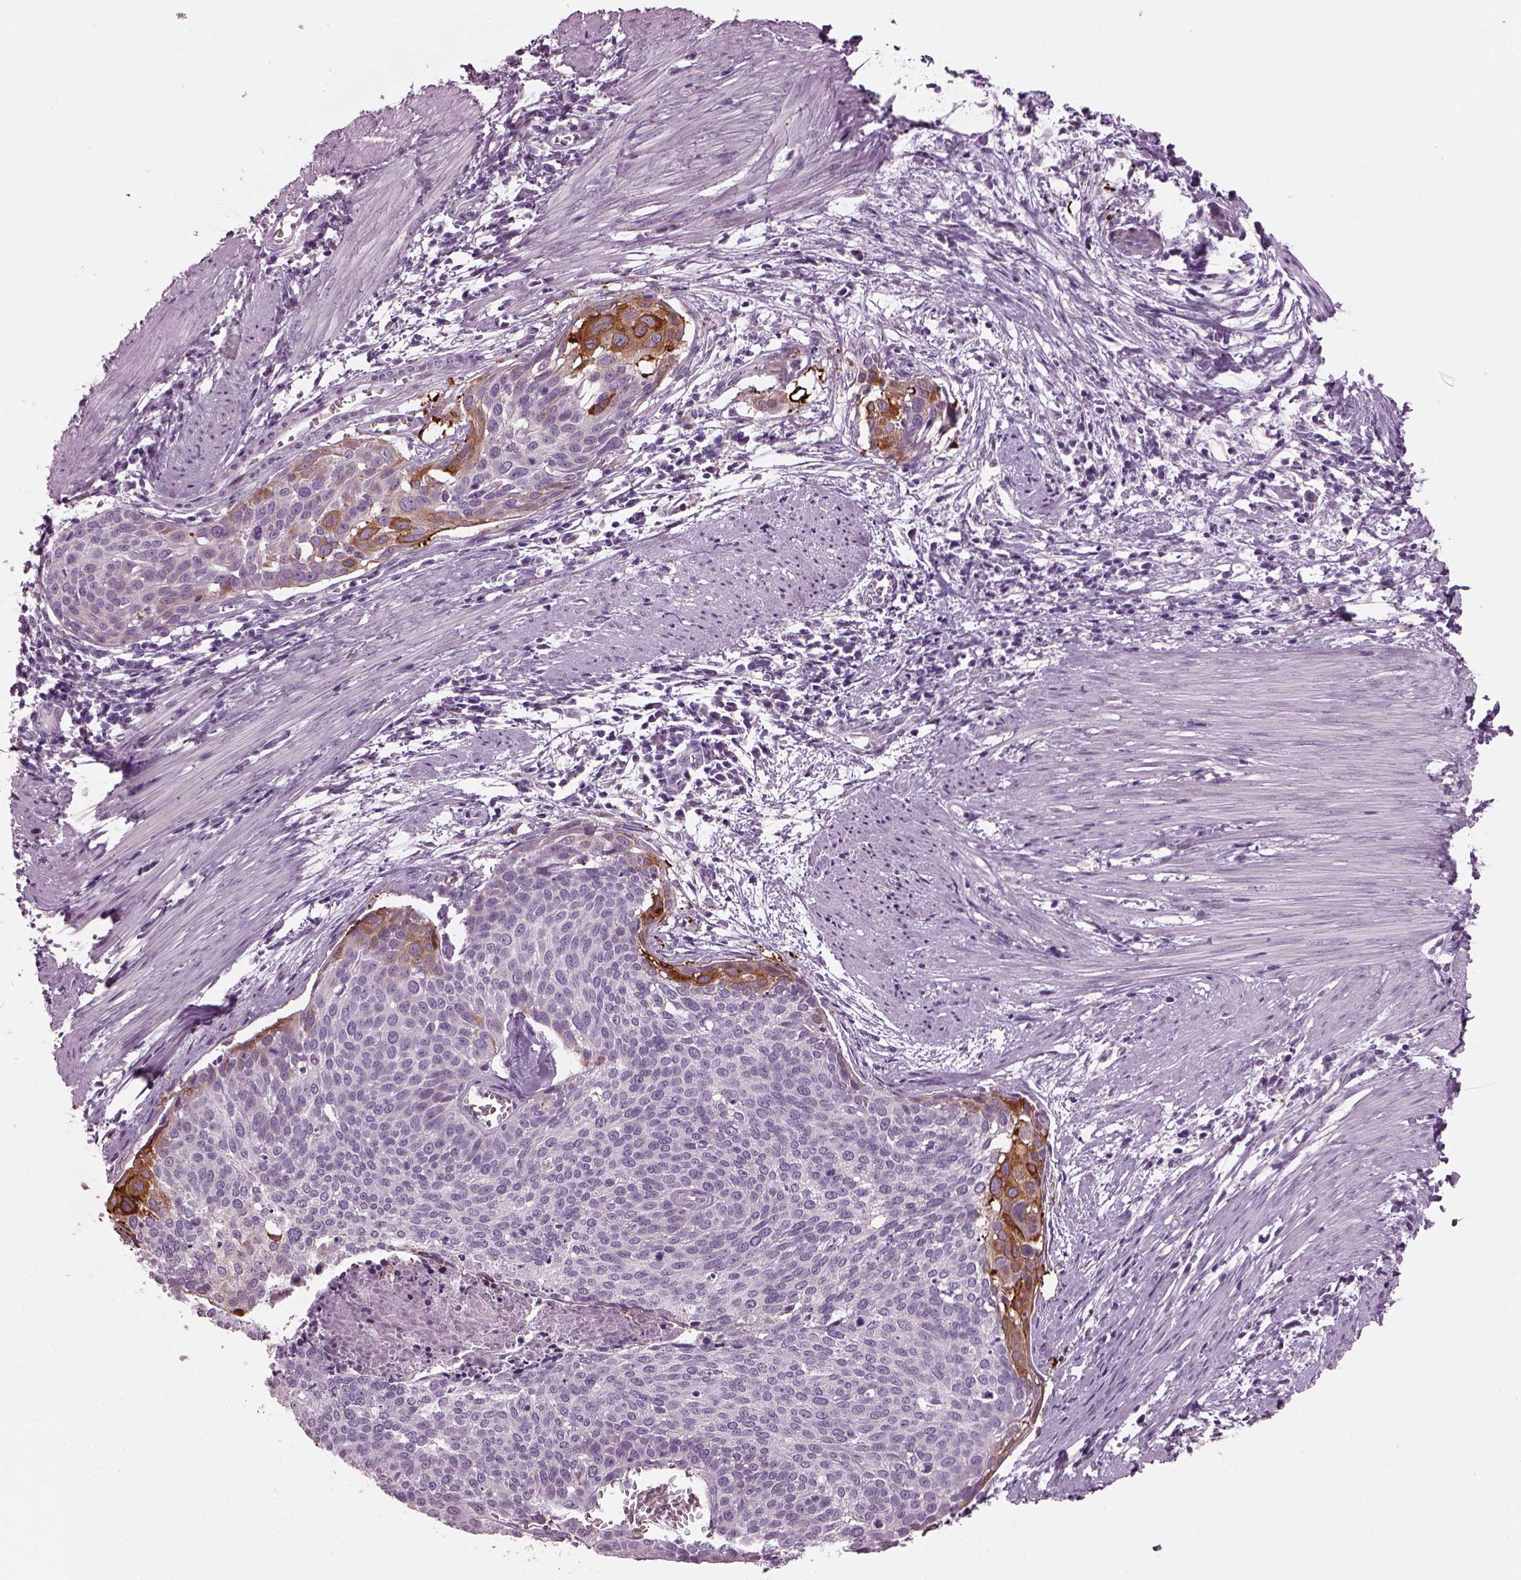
{"staining": {"intensity": "negative", "quantity": "none", "location": "none"}, "tissue": "cervical cancer", "cell_type": "Tumor cells", "image_type": "cancer", "snomed": [{"axis": "morphology", "description": "Squamous cell carcinoma, NOS"}, {"axis": "topography", "description": "Cervix"}], "caption": "Immunohistochemistry (IHC) photomicrograph of human cervical squamous cell carcinoma stained for a protein (brown), which reveals no positivity in tumor cells.", "gene": "PRR9", "patient": {"sex": "female", "age": 39}}